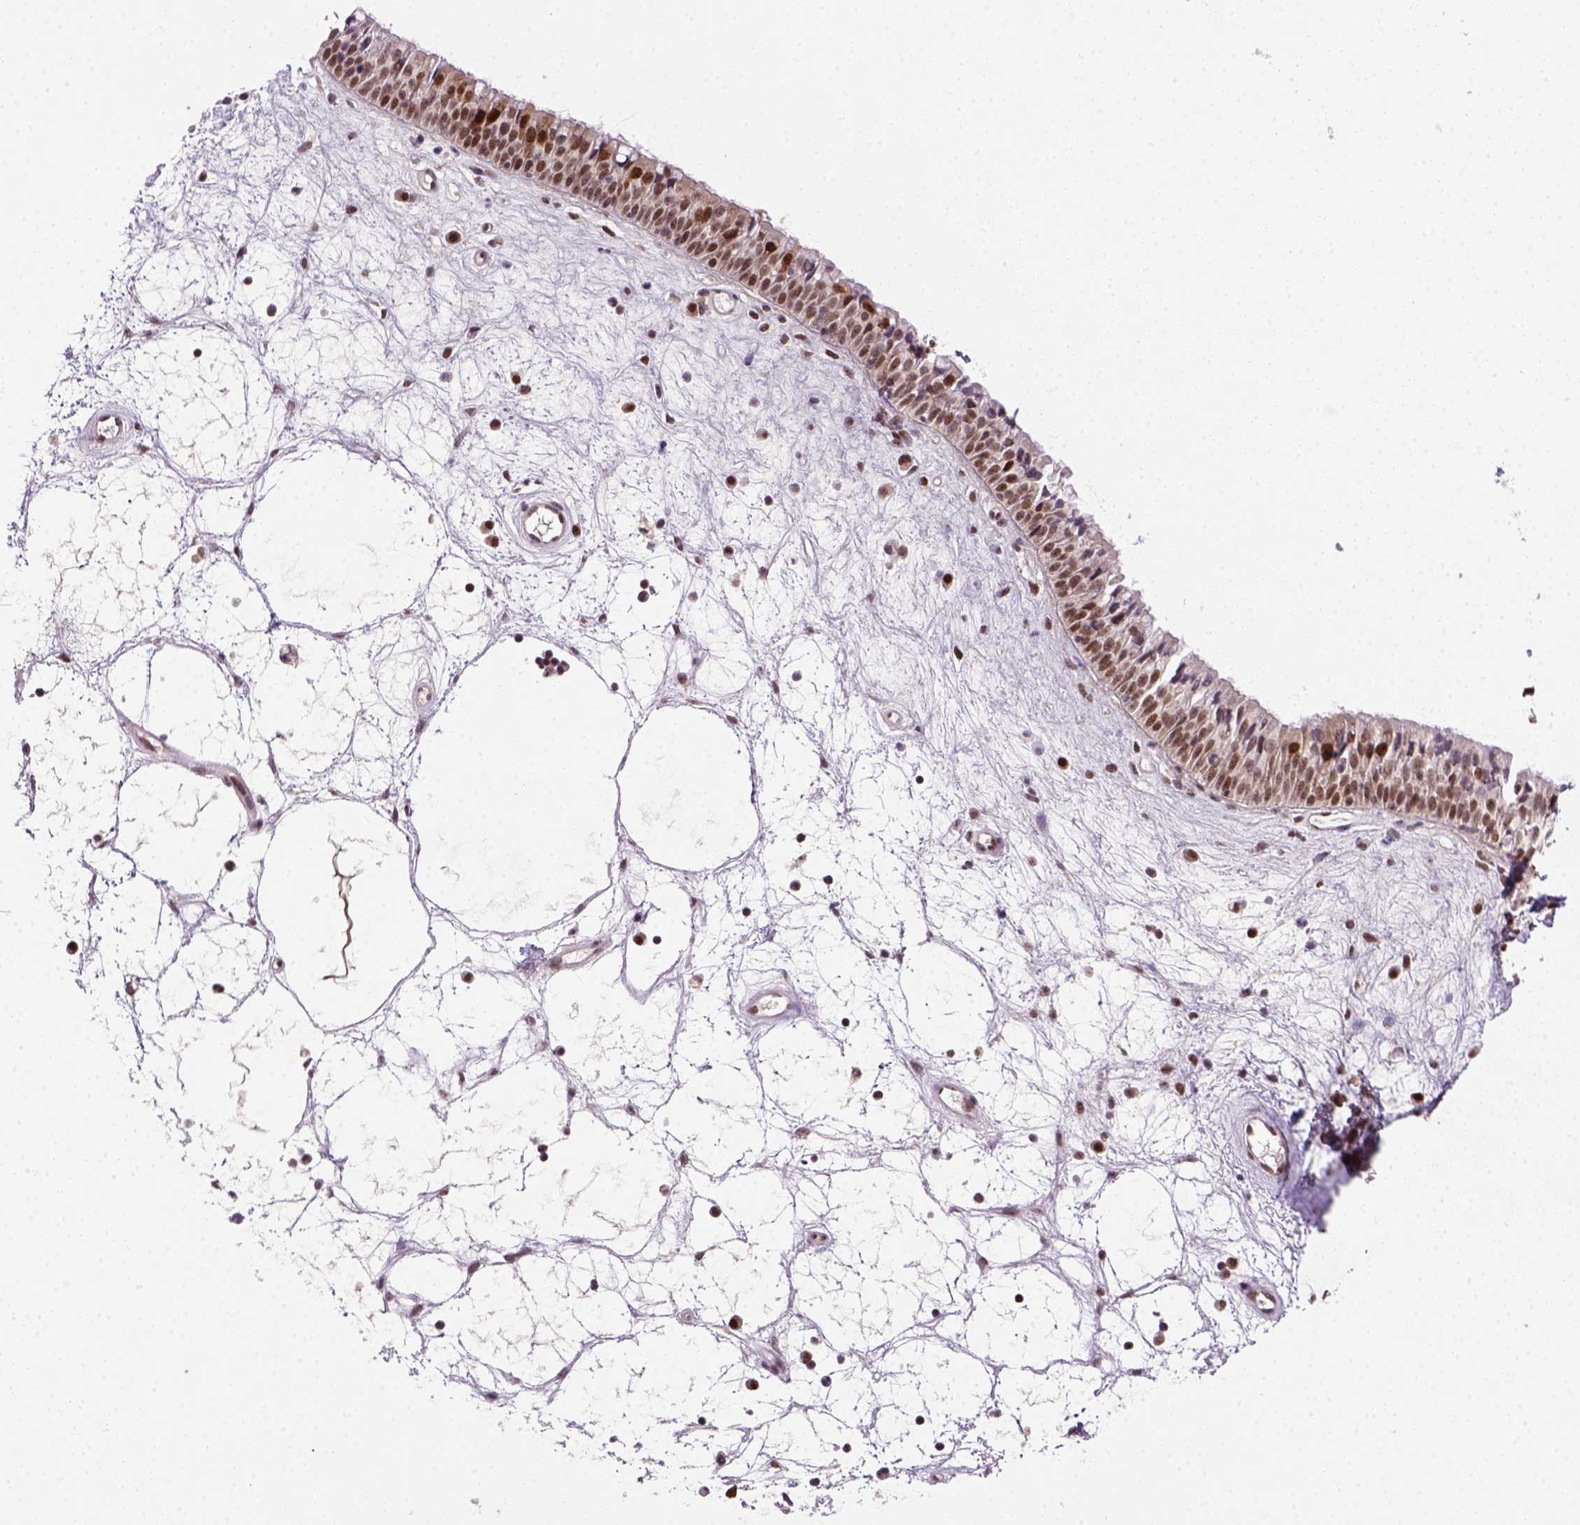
{"staining": {"intensity": "strong", "quantity": ">75%", "location": "nuclear"}, "tissue": "nasopharynx", "cell_type": "Respiratory epithelial cells", "image_type": "normal", "snomed": [{"axis": "morphology", "description": "Normal tissue, NOS"}, {"axis": "topography", "description": "Nasopharynx"}], "caption": "Nasopharynx stained with DAB (3,3'-diaminobenzidine) immunohistochemistry displays high levels of strong nuclear expression in approximately >75% of respiratory epithelial cells.", "gene": "MGMT", "patient": {"sex": "male", "age": 69}}